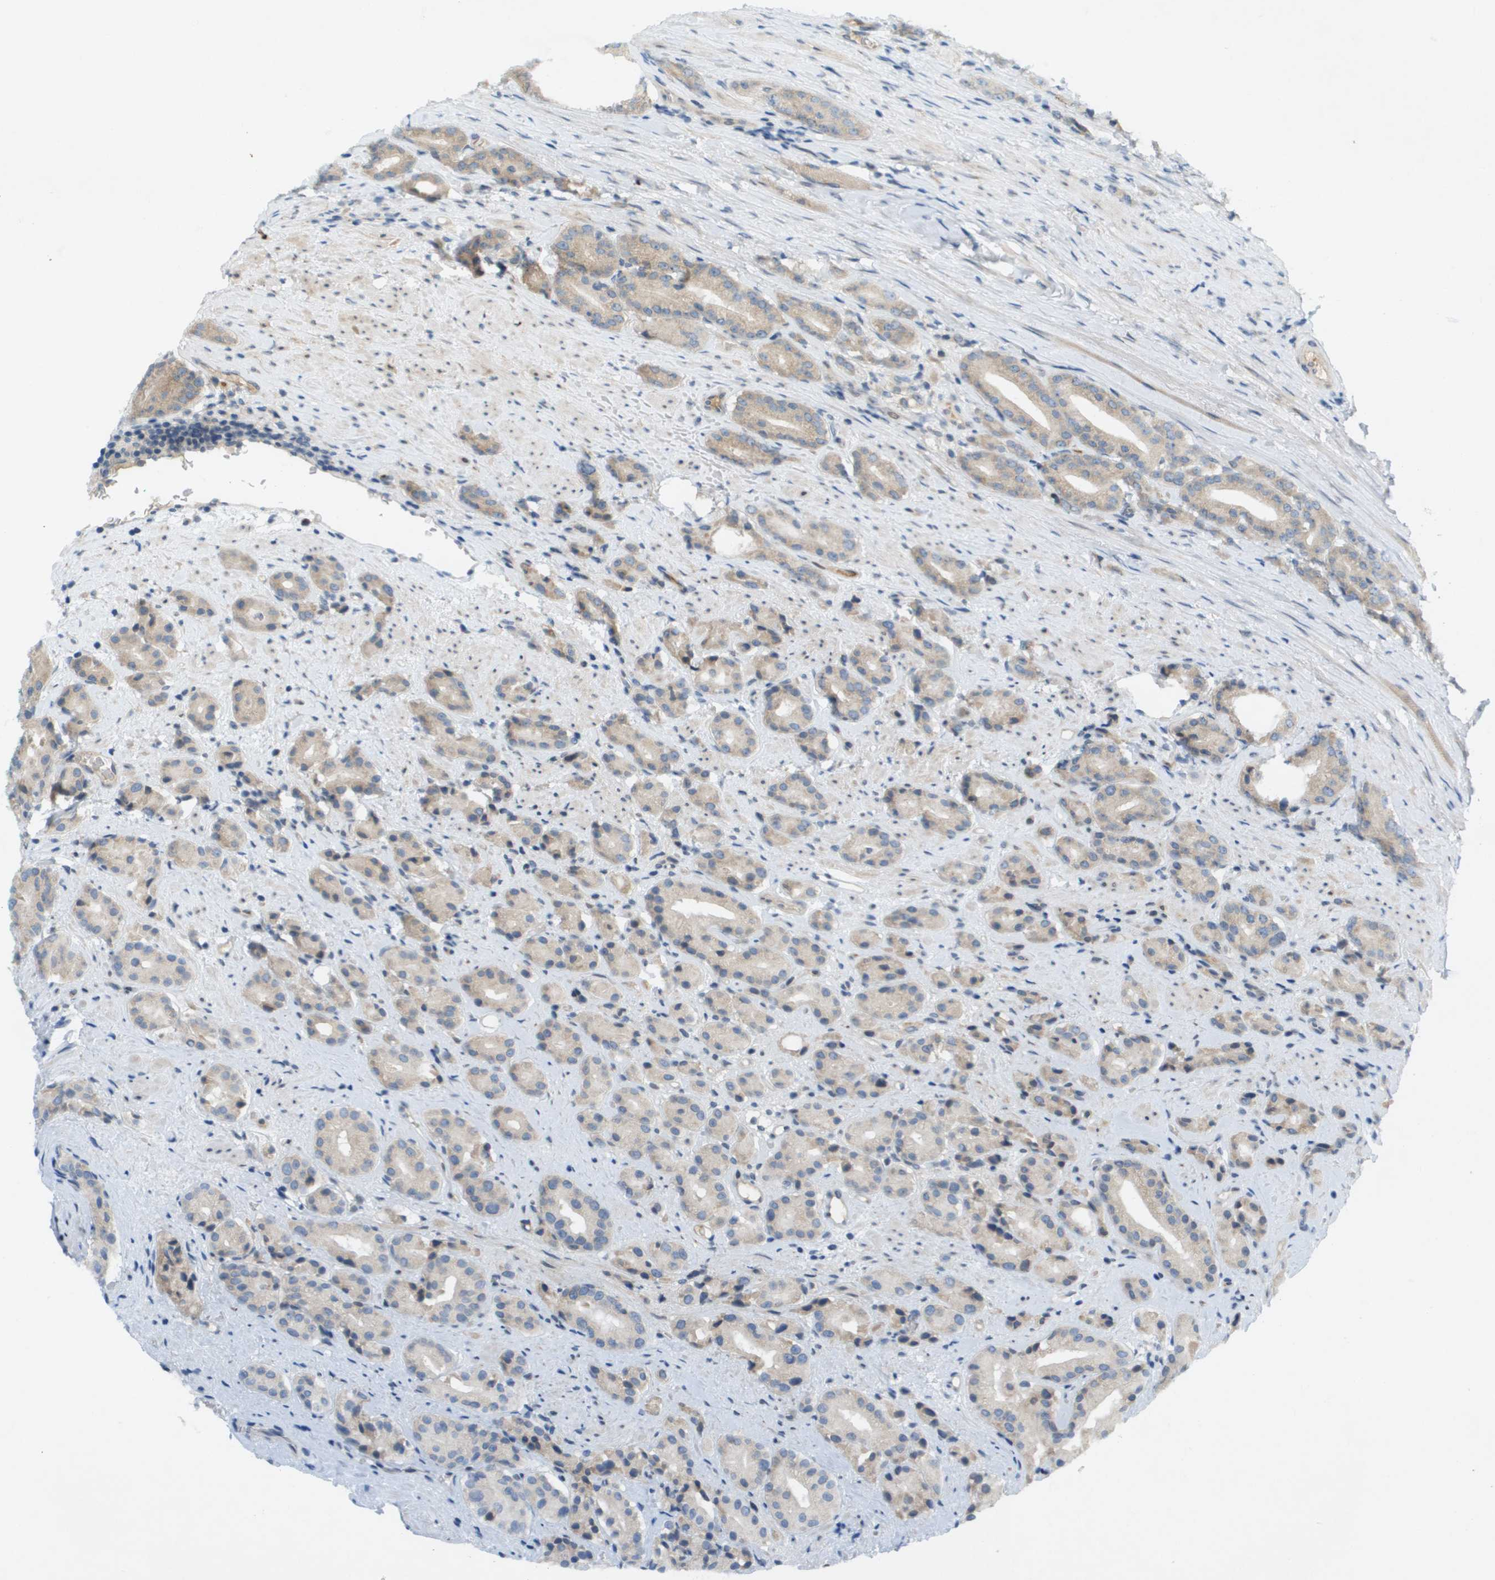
{"staining": {"intensity": "weak", "quantity": ">75%", "location": "cytoplasmic/membranous"}, "tissue": "prostate cancer", "cell_type": "Tumor cells", "image_type": "cancer", "snomed": [{"axis": "morphology", "description": "Adenocarcinoma, High grade"}, {"axis": "topography", "description": "Prostate"}], "caption": "Immunohistochemical staining of adenocarcinoma (high-grade) (prostate) reveals low levels of weak cytoplasmic/membranous positivity in about >75% of tumor cells.", "gene": "CACNB4", "patient": {"sex": "male", "age": 71}}